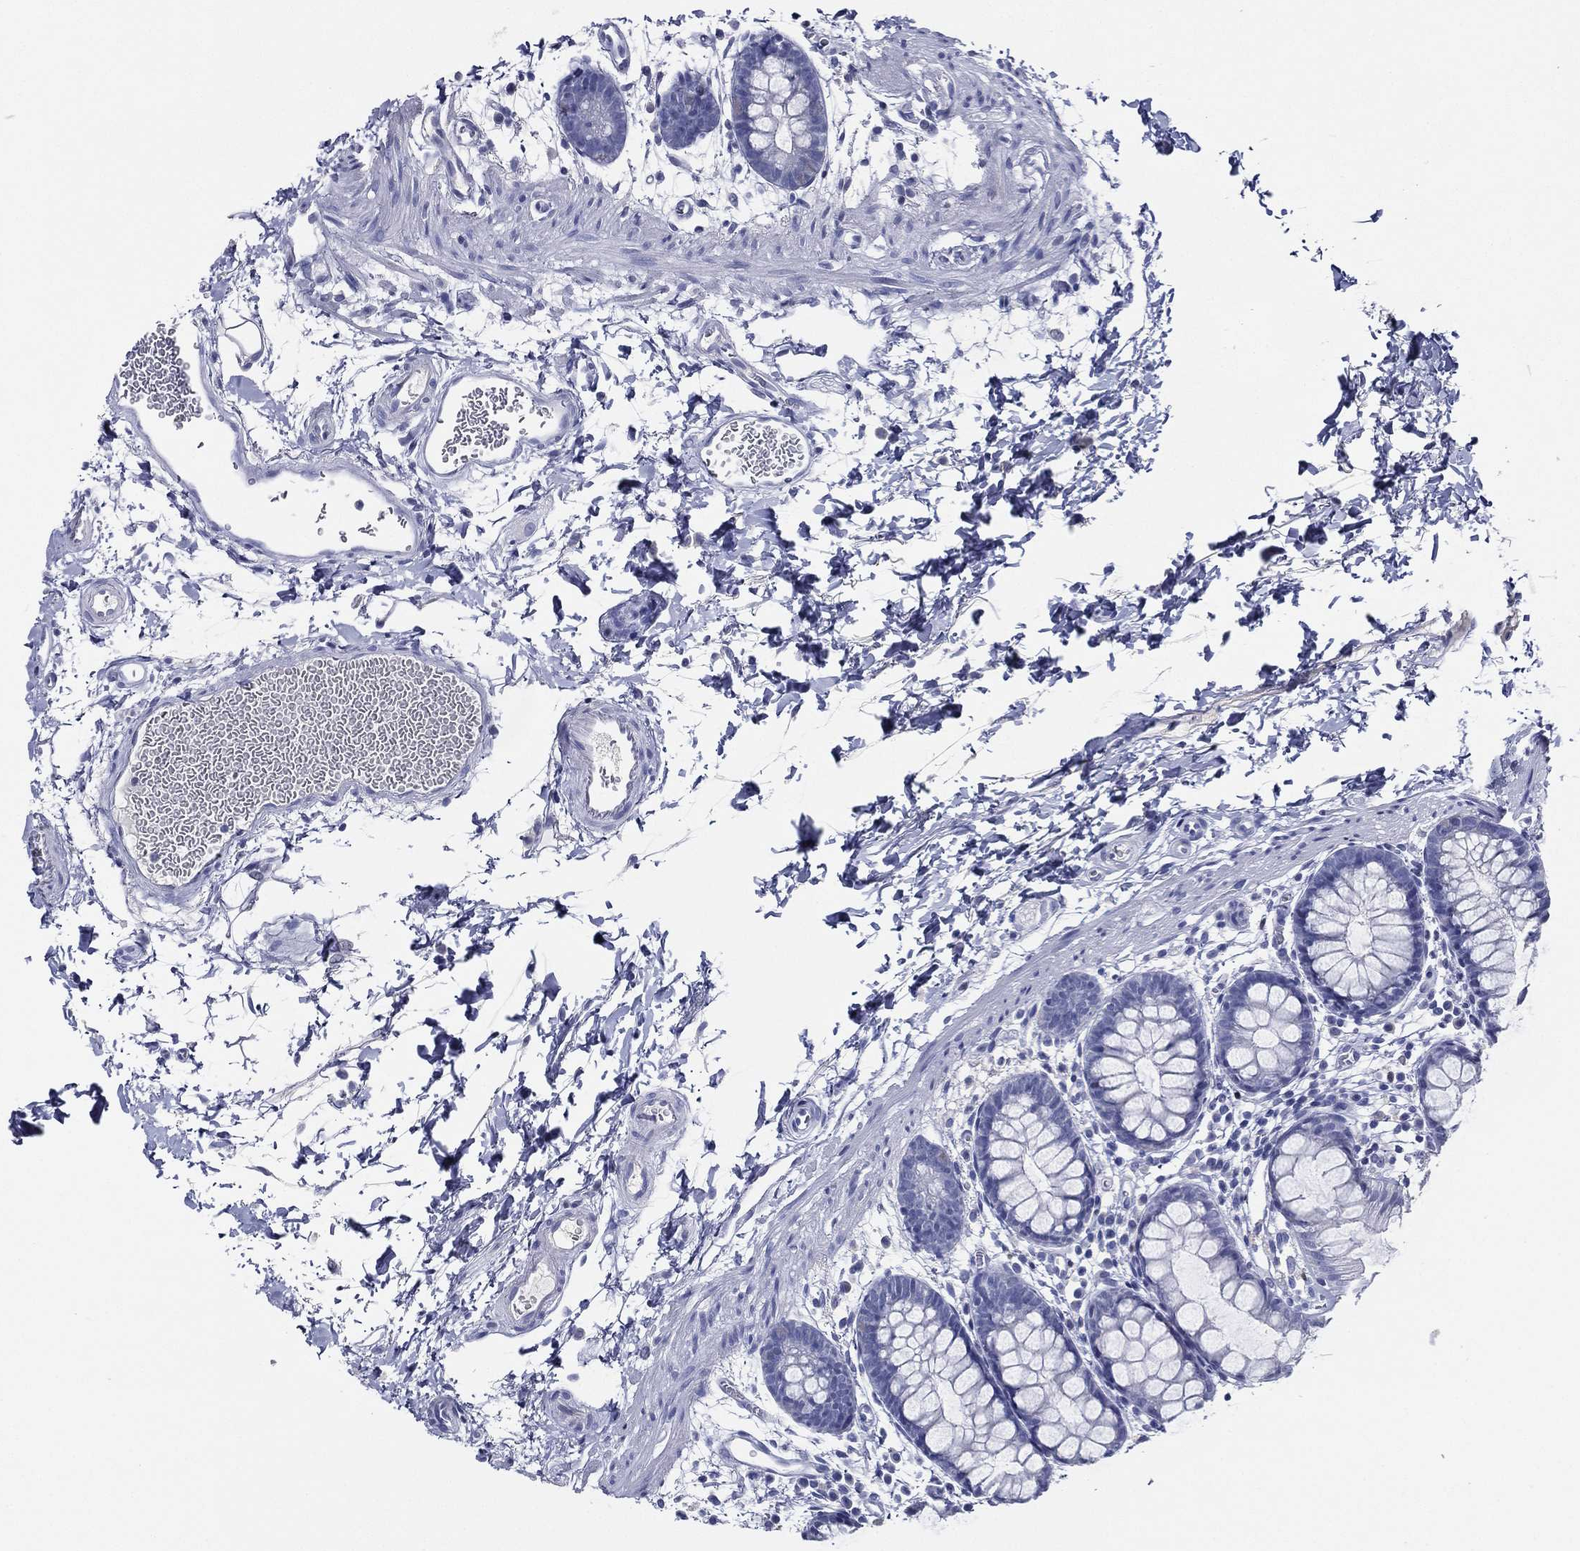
{"staining": {"intensity": "negative", "quantity": "none", "location": "none"}, "tissue": "rectum", "cell_type": "Glandular cells", "image_type": "normal", "snomed": [{"axis": "morphology", "description": "Normal tissue, NOS"}, {"axis": "topography", "description": "Rectum"}], "caption": "An immunohistochemistry micrograph of unremarkable rectum is shown. There is no staining in glandular cells of rectum. (DAB immunohistochemistry (IHC), high magnification).", "gene": "TFAP2A", "patient": {"sex": "male", "age": 57}}